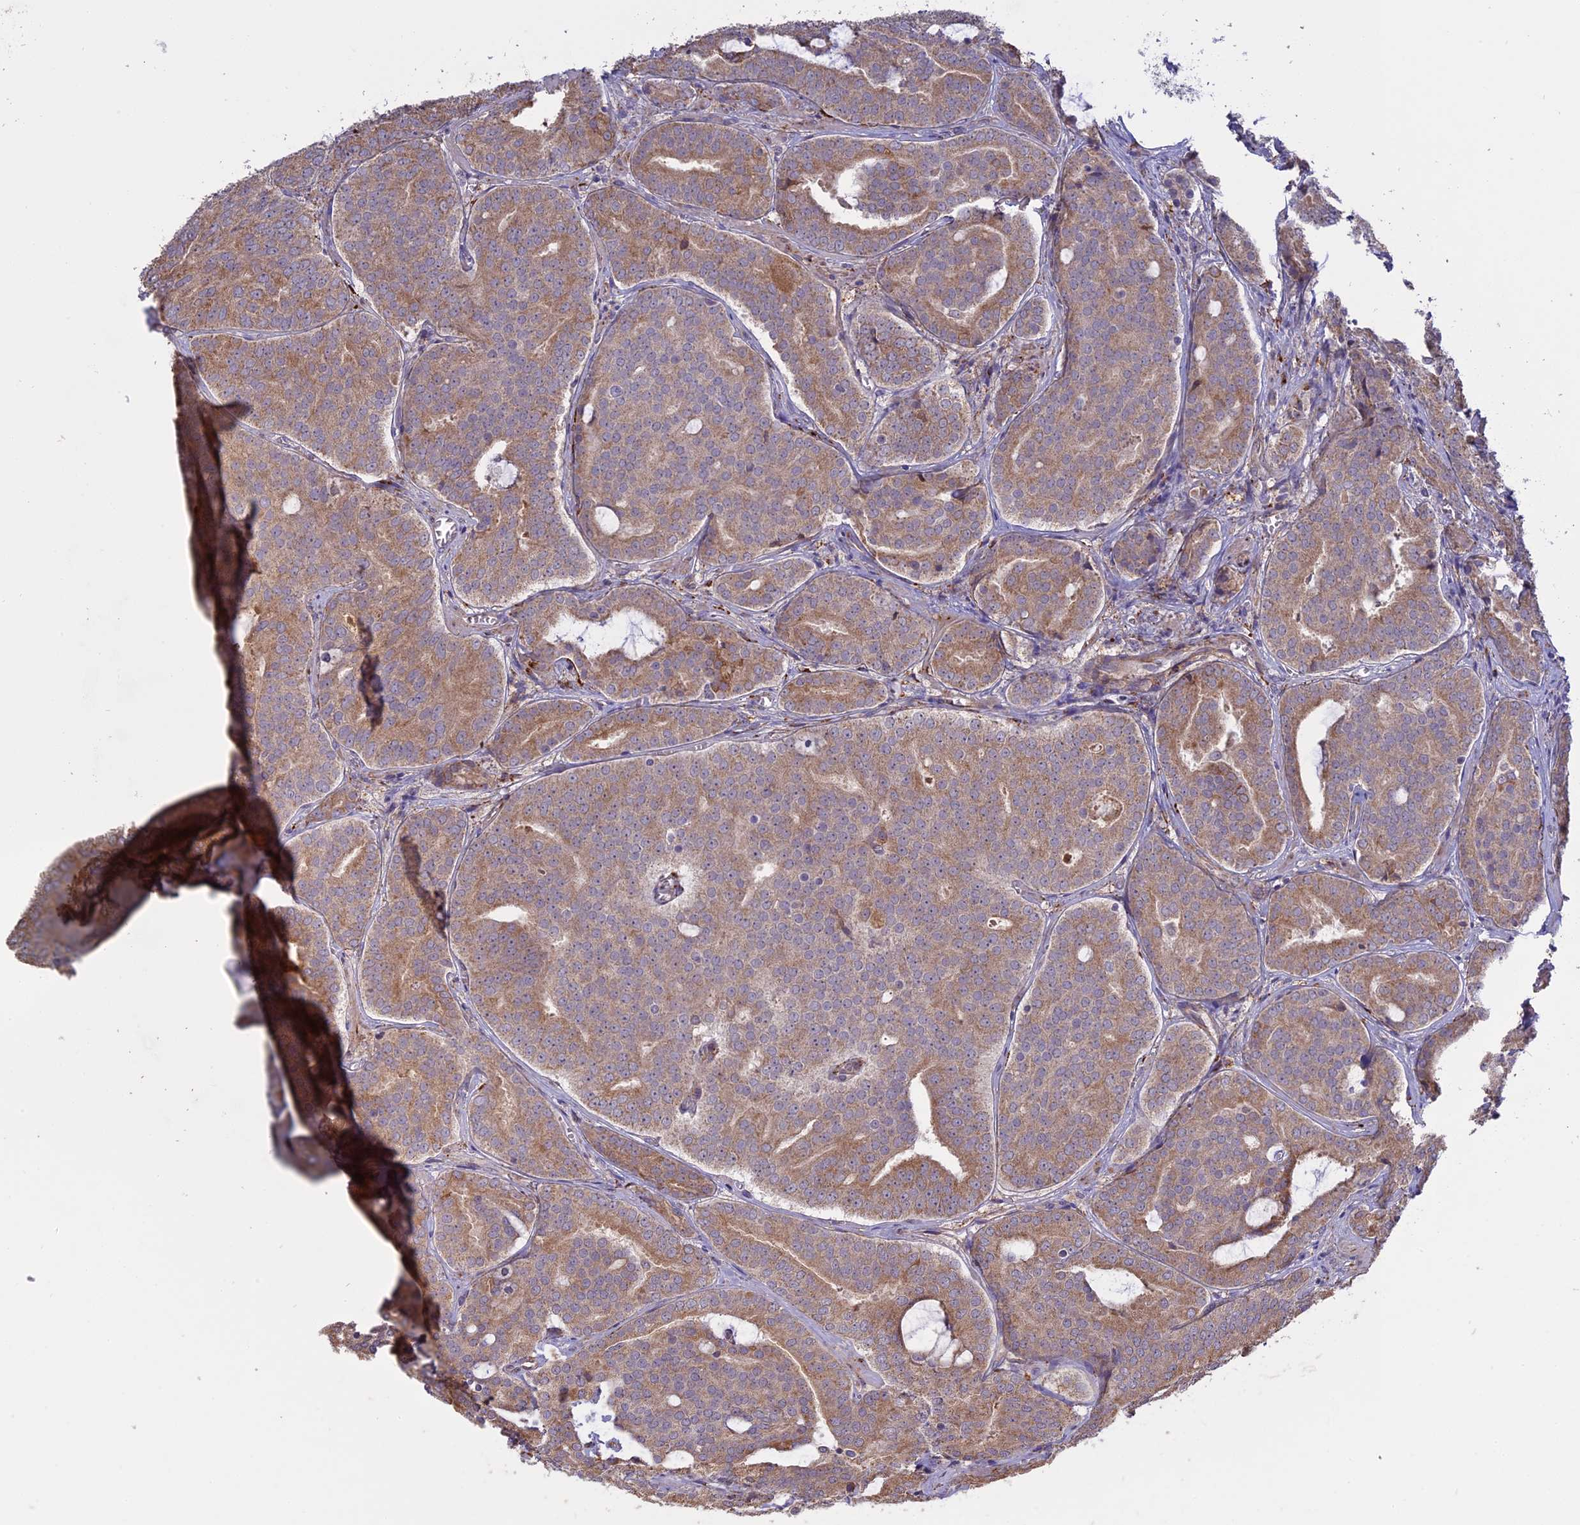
{"staining": {"intensity": "moderate", "quantity": ">75%", "location": "cytoplasmic/membranous"}, "tissue": "prostate cancer", "cell_type": "Tumor cells", "image_type": "cancer", "snomed": [{"axis": "morphology", "description": "Adenocarcinoma, High grade"}, {"axis": "topography", "description": "Prostate"}], "caption": "Prostate cancer stained for a protein displays moderate cytoplasmic/membranous positivity in tumor cells. Immunohistochemistry stains the protein of interest in brown and the nuclei are stained blue.", "gene": "PPIC", "patient": {"sex": "male", "age": 55}}